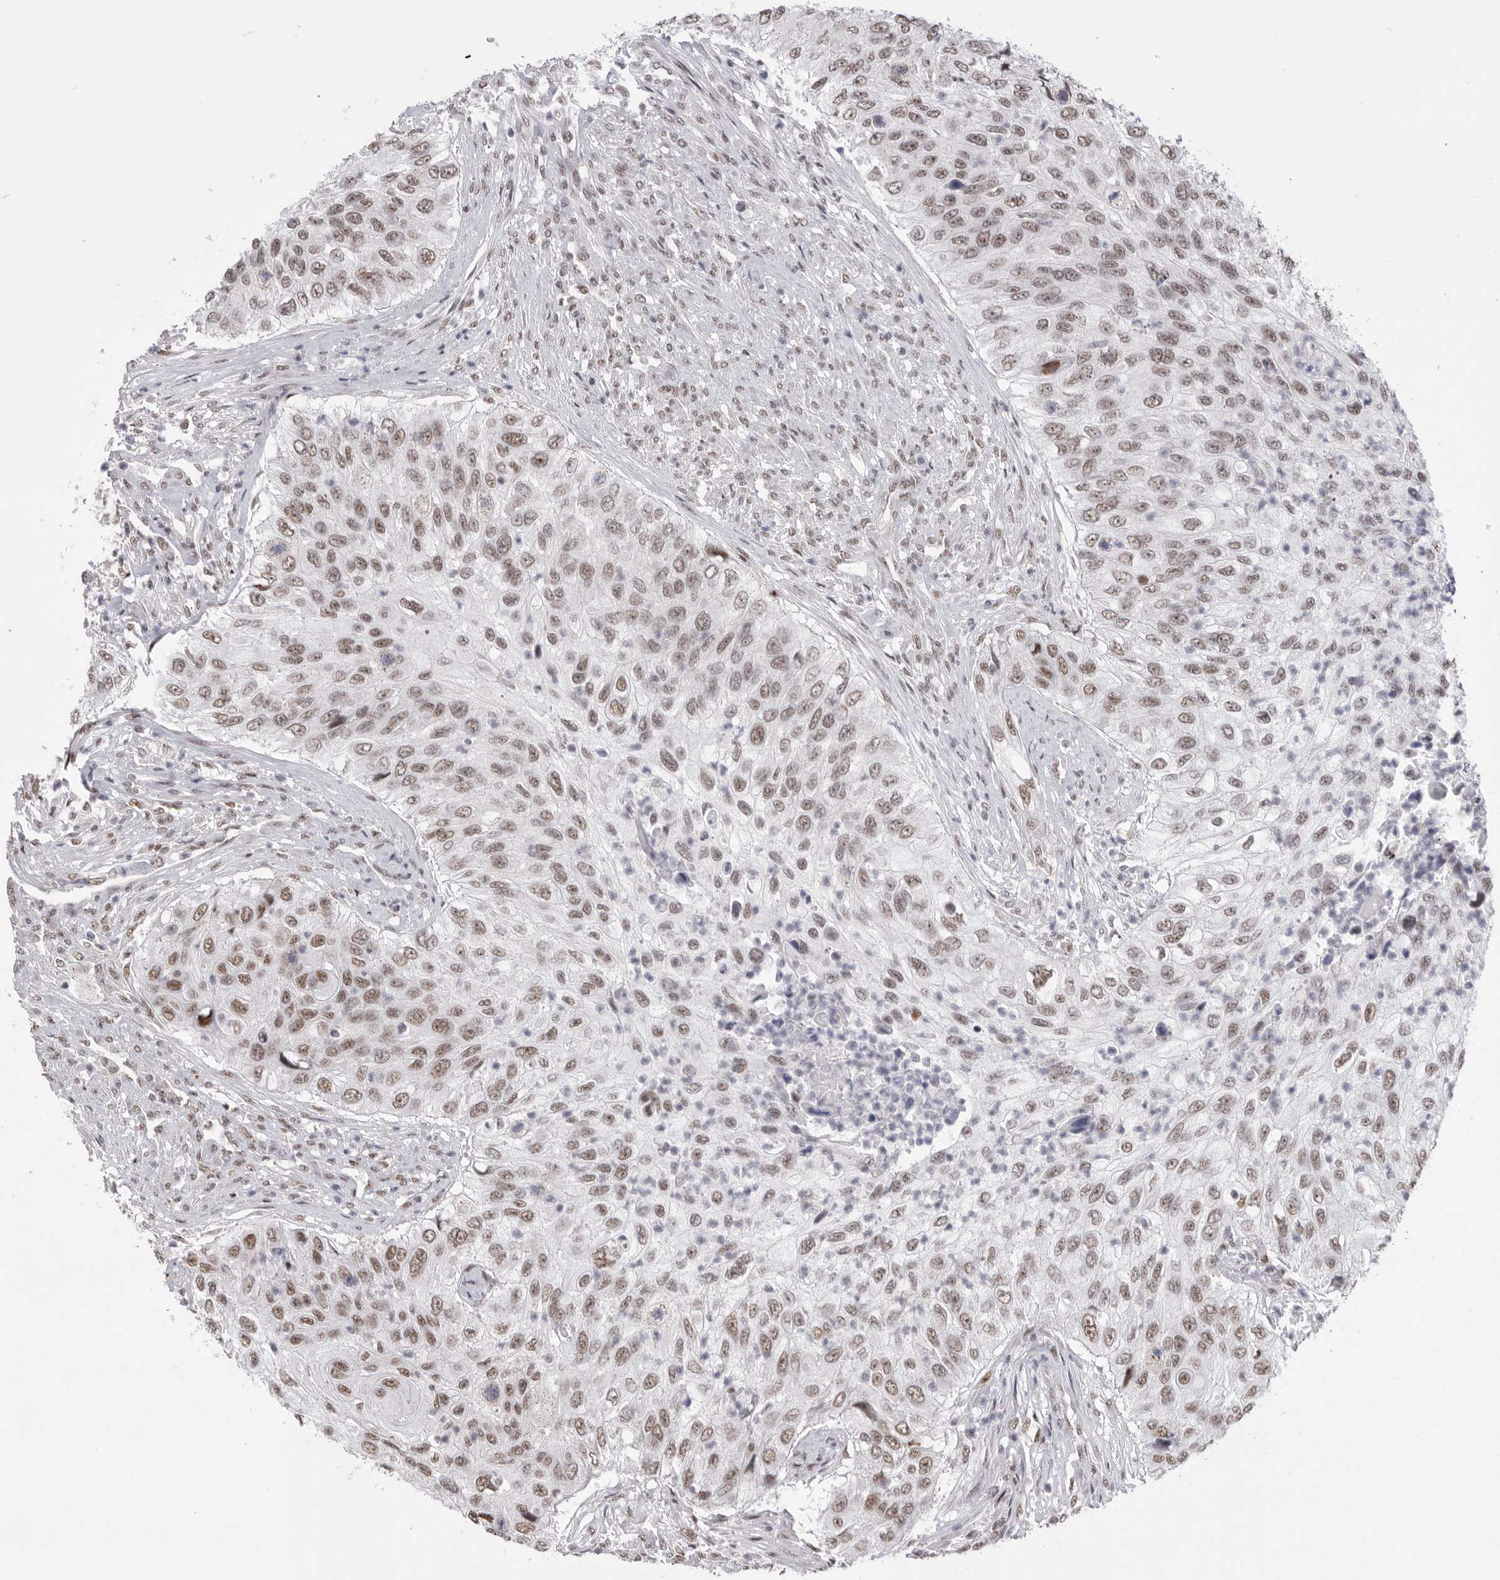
{"staining": {"intensity": "moderate", "quantity": ">75%", "location": "nuclear"}, "tissue": "urothelial cancer", "cell_type": "Tumor cells", "image_type": "cancer", "snomed": [{"axis": "morphology", "description": "Urothelial carcinoma, High grade"}, {"axis": "topography", "description": "Urinary bladder"}], "caption": "IHC micrograph of neoplastic tissue: human urothelial cancer stained using immunohistochemistry shows medium levels of moderate protein expression localized specifically in the nuclear of tumor cells, appearing as a nuclear brown color.", "gene": "BCLAF3", "patient": {"sex": "female", "age": 60}}